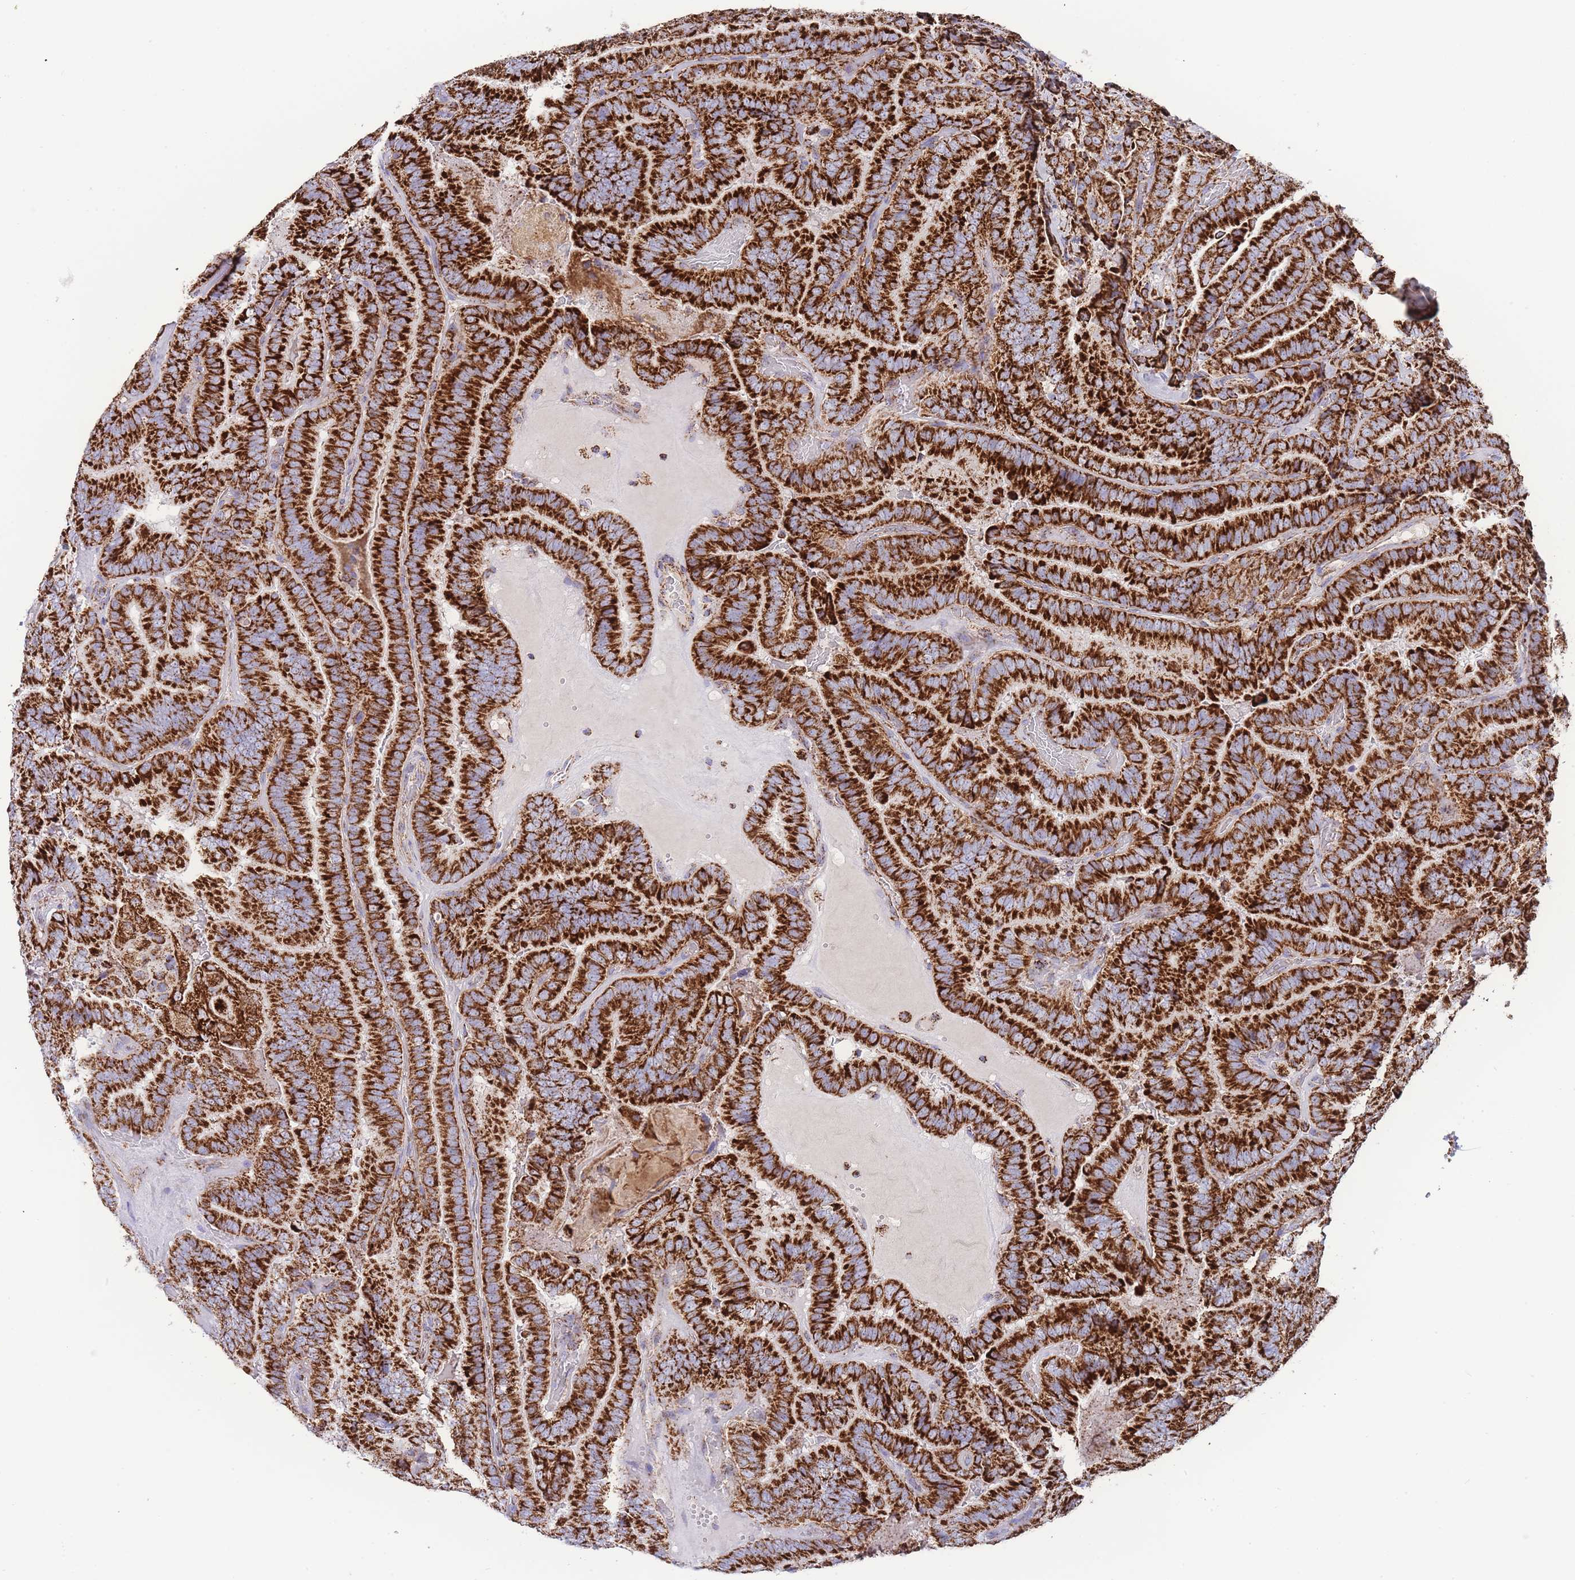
{"staining": {"intensity": "strong", "quantity": ">75%", "location": "cytoplasmic/membranous"}, "tissue": "thyroid cancer", "cell_type": "Tumor cells", "image_type": "cancer", "snomed": [{"axis": "morphology", "description": "Papillary adenocarcinoma, NOS"}, {"axis": "topography", "description": "Thyroid gland"}], "caption": "Thyroid papillary adenocarcinoma tissue displays strong cytoplasmic/membranous positivity in approximately >75% of tumor cells, visualized by immunohistochemistry.", "gene": "GSTM1", "patient": {"sex": "male", "age": 61}}